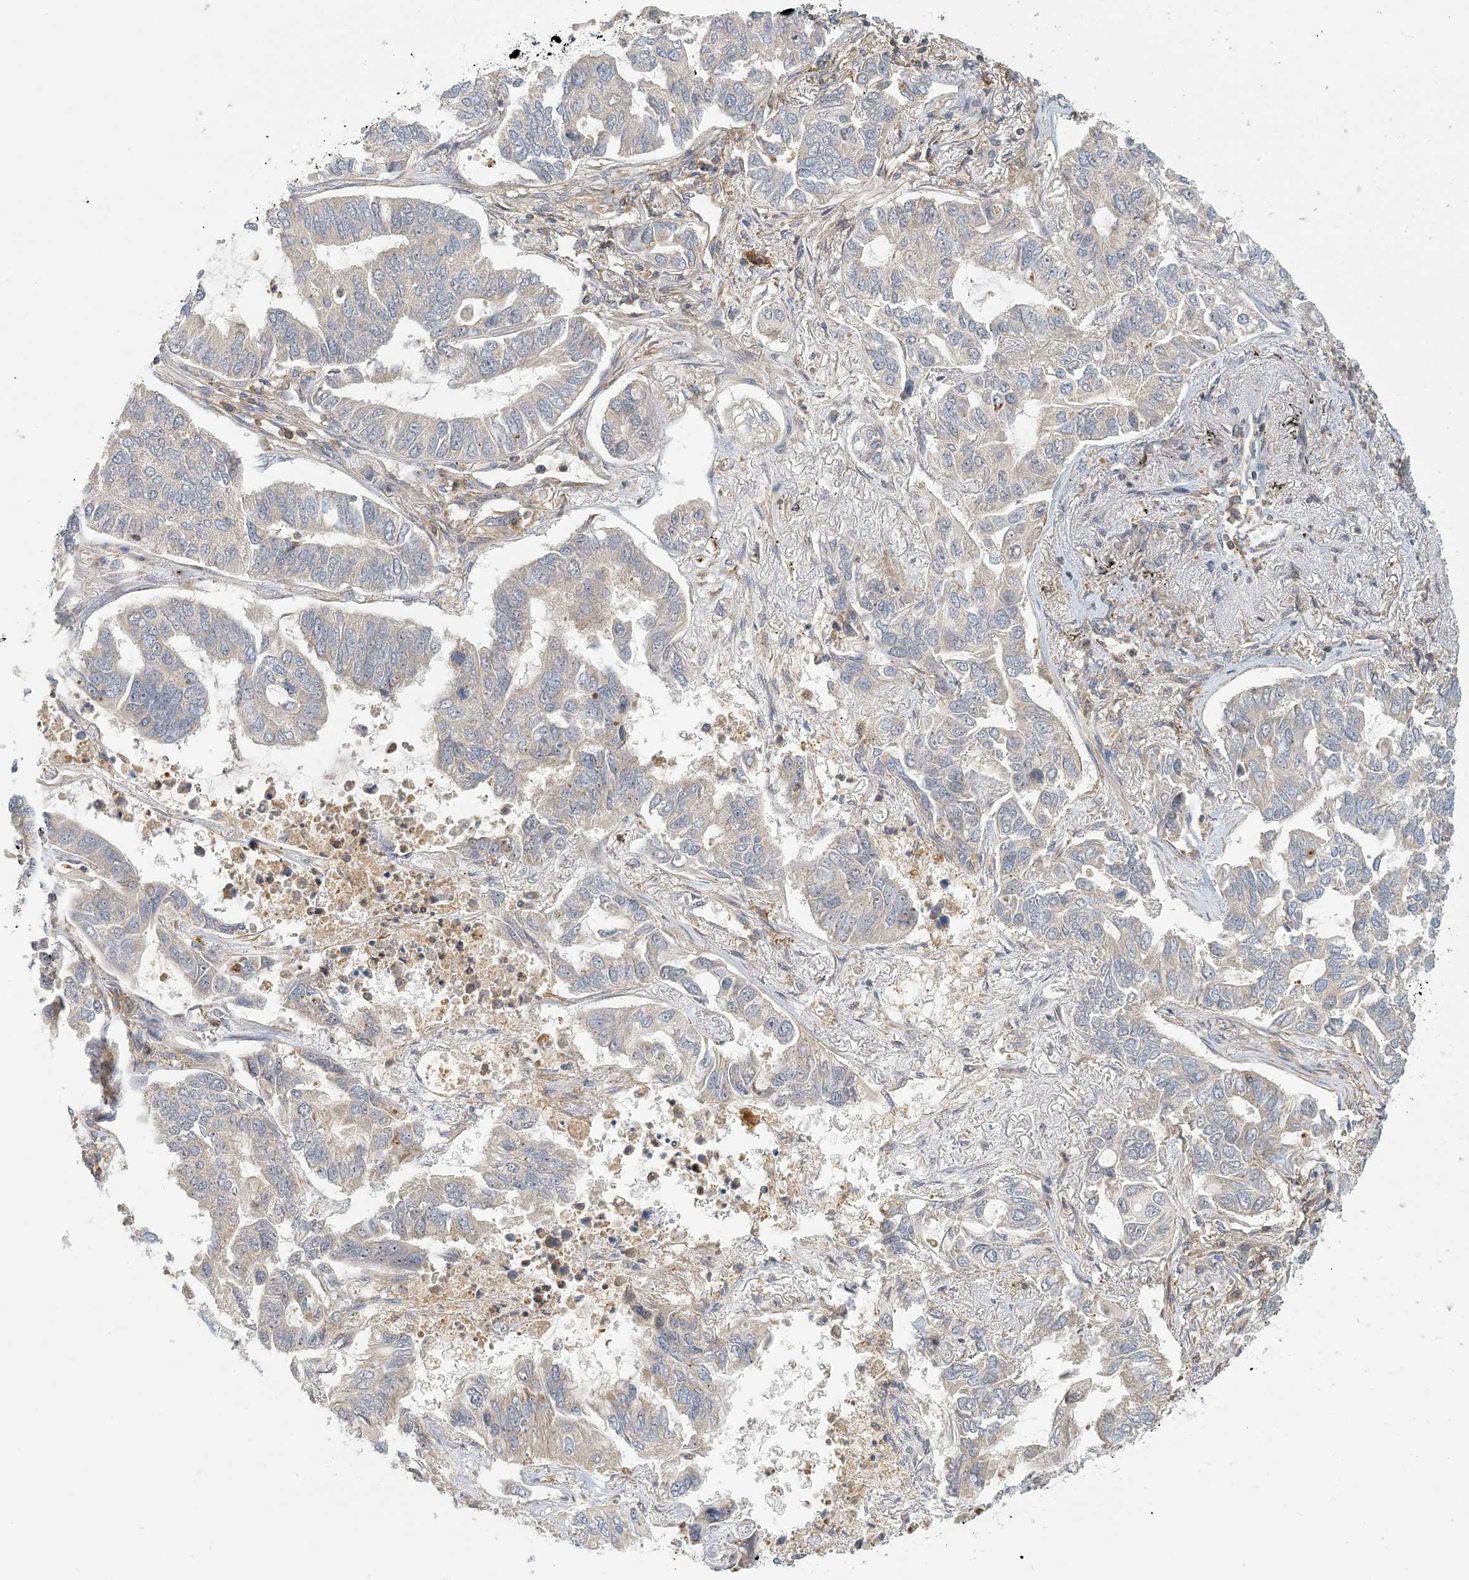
{"staining": {"intensity": "negative", "quantity": "none", "location": "none"}, "tissue": "lung cancer", "cell_type": "Tumor cells", "image_type": "cancer", "snomed": [{"axis": "morphology", "description": "Adenocarcinoma, NOS"}, {"axis": "topography", "description": "Lung"}], "caption": "This histopathology image is of adenocarcinoma (lung) stained with immunohistochemistry to label a protein in brown with the nuclei are counter-stained blue. There is no positivity in tumor cells.", "gene": "COLEC11", "patient": {"sex": "male", "age": 64}}